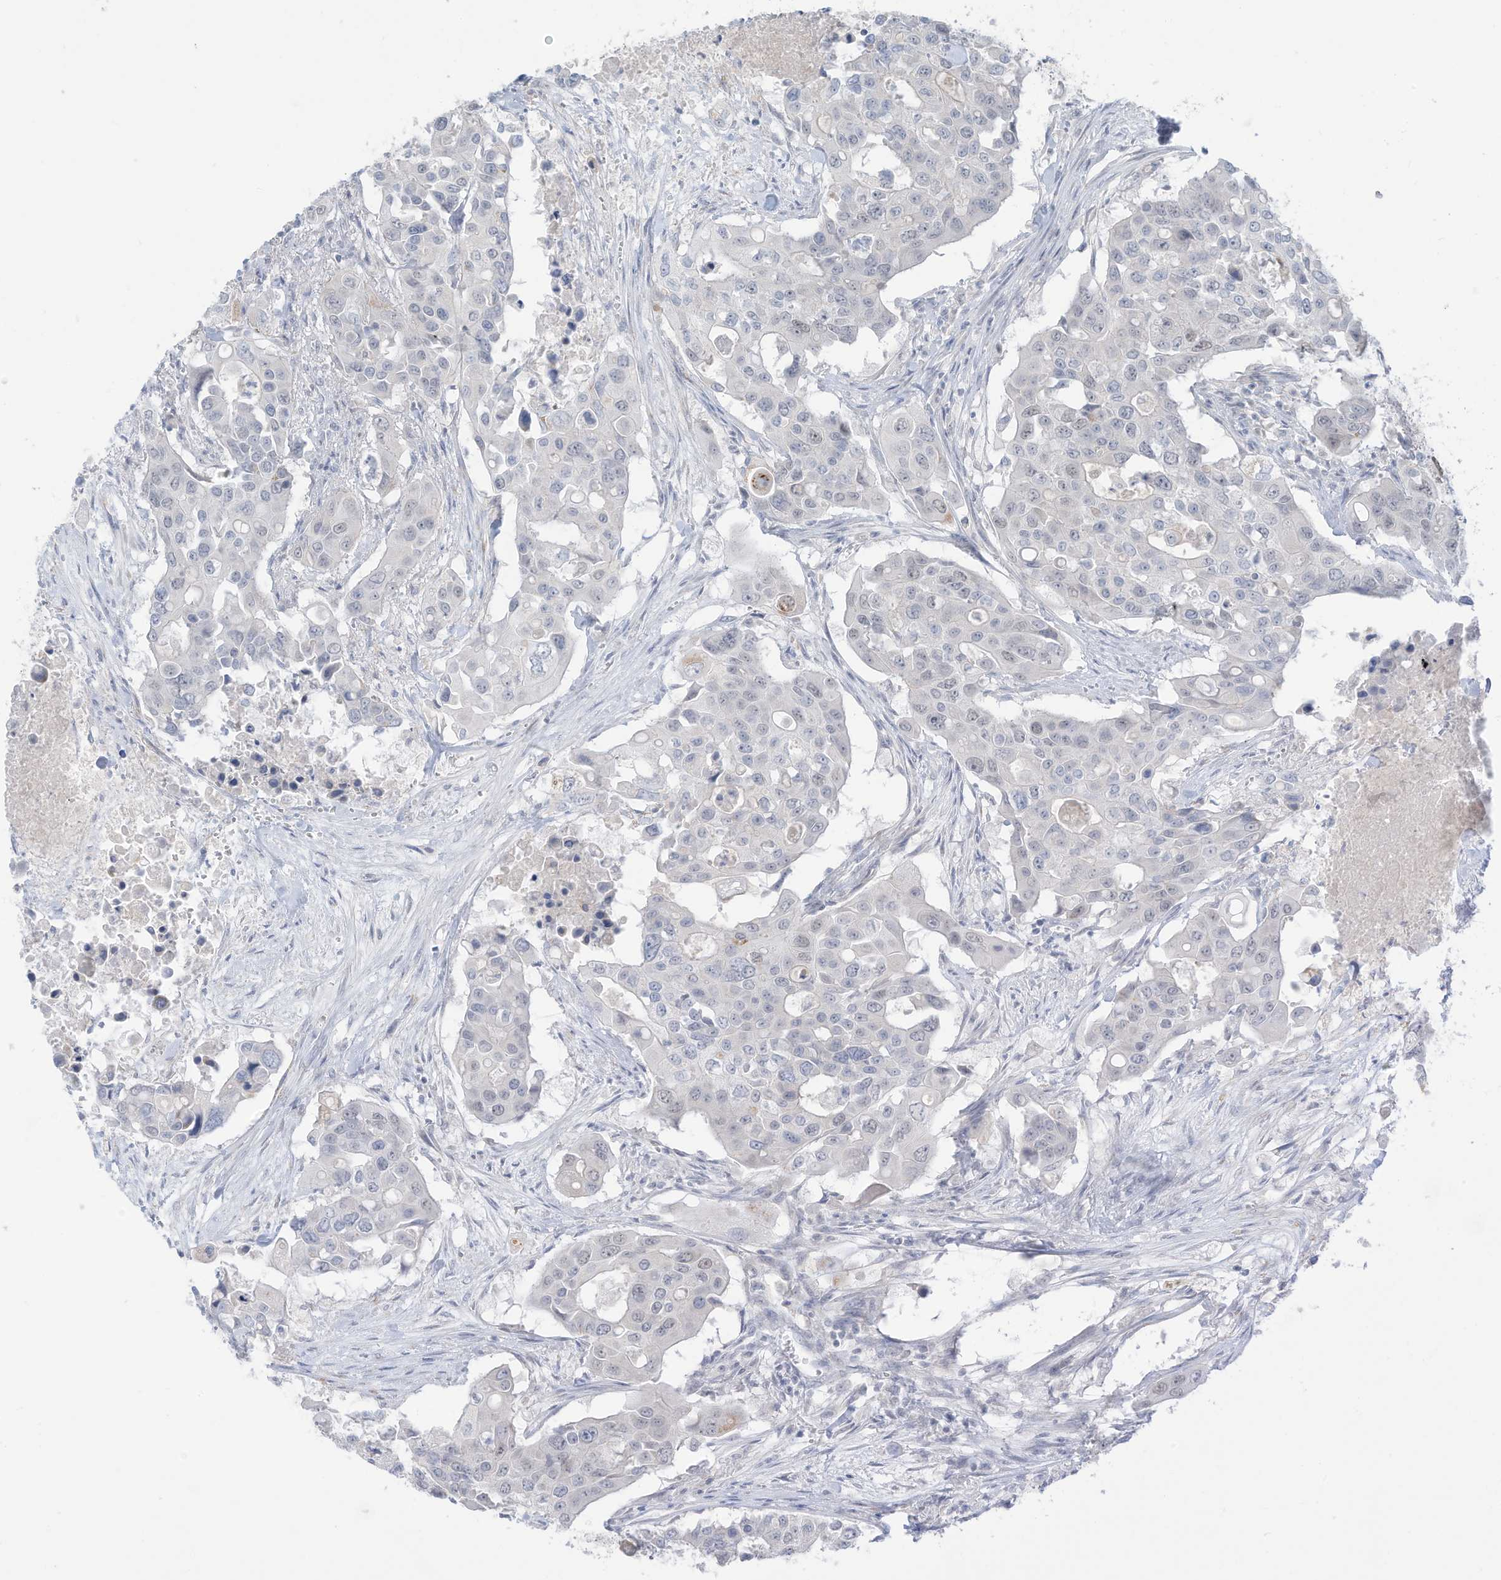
{"staining": {"intensity": "negative", "quantity": "none", "location": "none"}, "tissue": "colorectal cancer", "cell_type": "Tumor cells", "image_type": "cancer", "snomed": [{"axis": "morphology", "description": "Adenocarcinoma, NOS"}, {"axis": "topography", "description": "Colon"}], "caption": "Protein analysis of colorectal adenocarcinoma displays no significant staining in tumor cells. (DAB IHC, high magnification).", "gene": "OGT", "patient": {"sex": "male", "age": 77}}